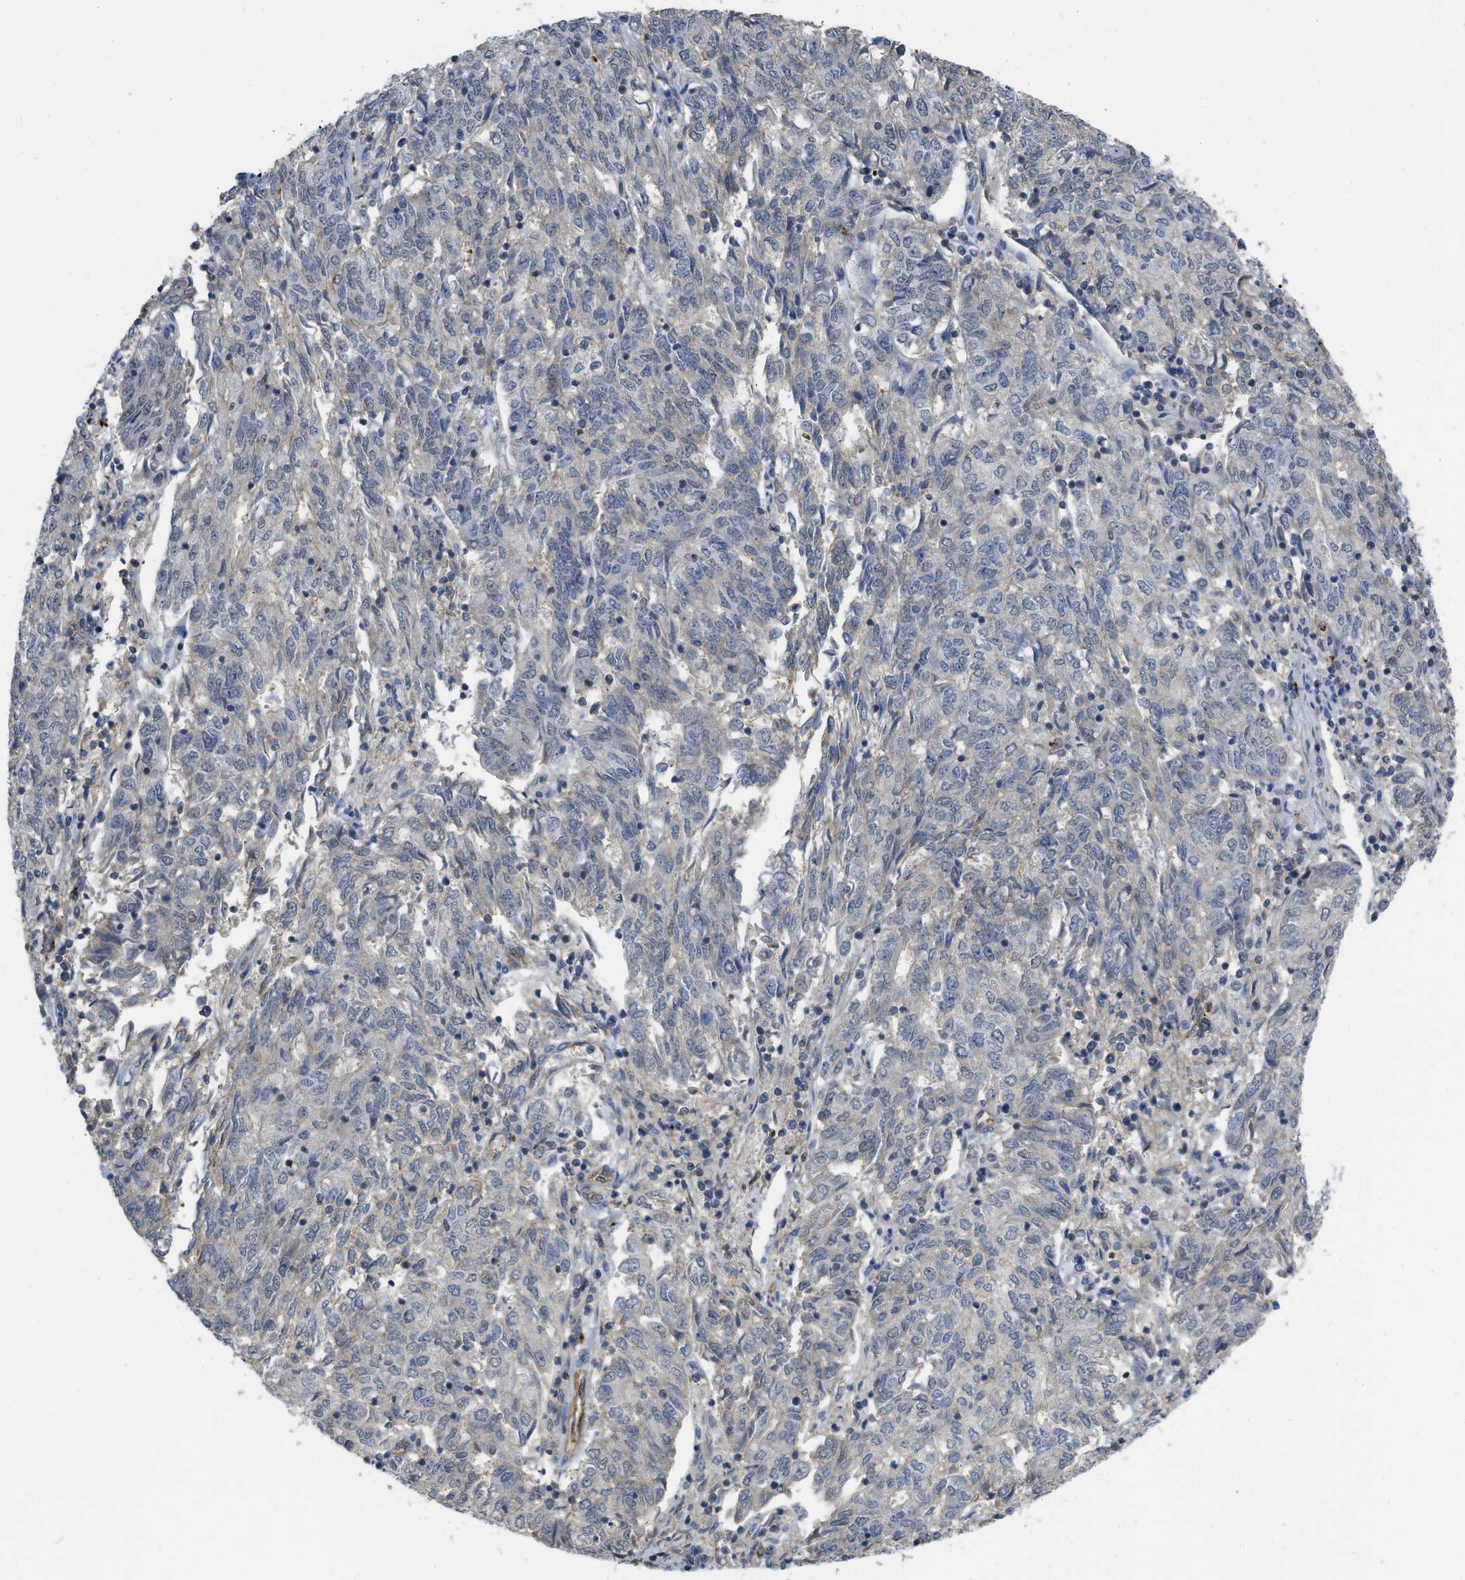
{"staining": {"intensity": "negative", "quantity": "none", "location": "none"}, "tissue": "endometrial cancer", "cell_type": "Tumor cells", "image_type": "cancer", "snomed": [{"axis": "morphology", "description": "Adenocarcinoma, NOS"}, {"axis": "topography", "description": "Endometrium"}], "caption": "A micrograph of human adenocarcinoma (endometrial) is negative for staining in tumor cells.", "gene": "NAPEPLD", "patient": {"sex": "female", "age": 80}}